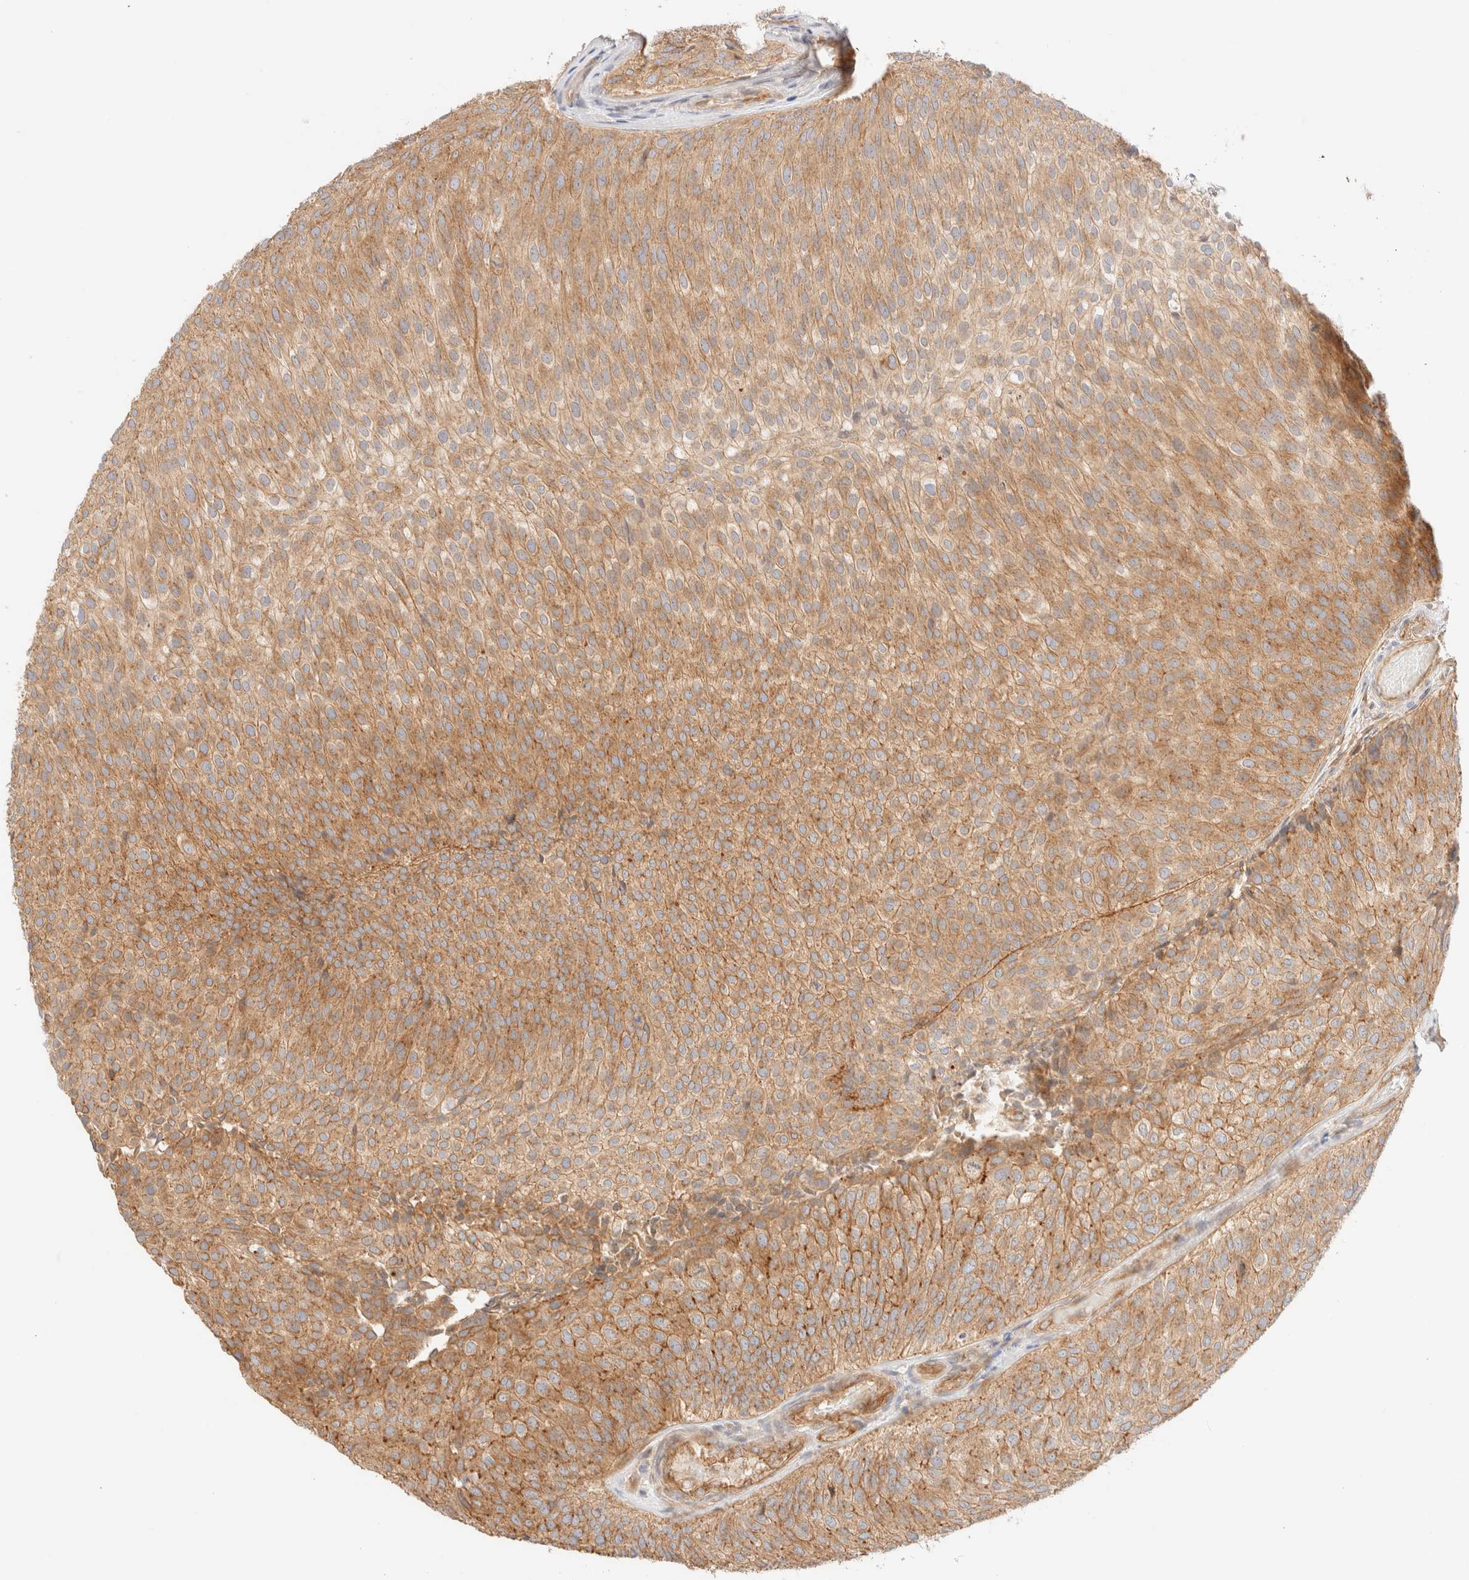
{"staining": {"intensity": "moderate", "quantity": ">75%", "location": "cytoplasmic/membranous"}, "tissue": "urothelial cancer", "cell_type": "Tumor cells", "image_type": "cancer", "snomed": [{"axis": "morphology", "description": "Urothelial carcinoma, Low grade"}, {"axis": "topography", "description": "Urinary bladder"}], "caption": "A high-resolution photomicrograph shows IHC staining of urothelial carcinoma (low-grade), which reveals moderate cytoplasmic/membranous expression in about >75% of tumor cells.", "gene": "MYO10", "patient": {"sex": "male", "age": 86}}